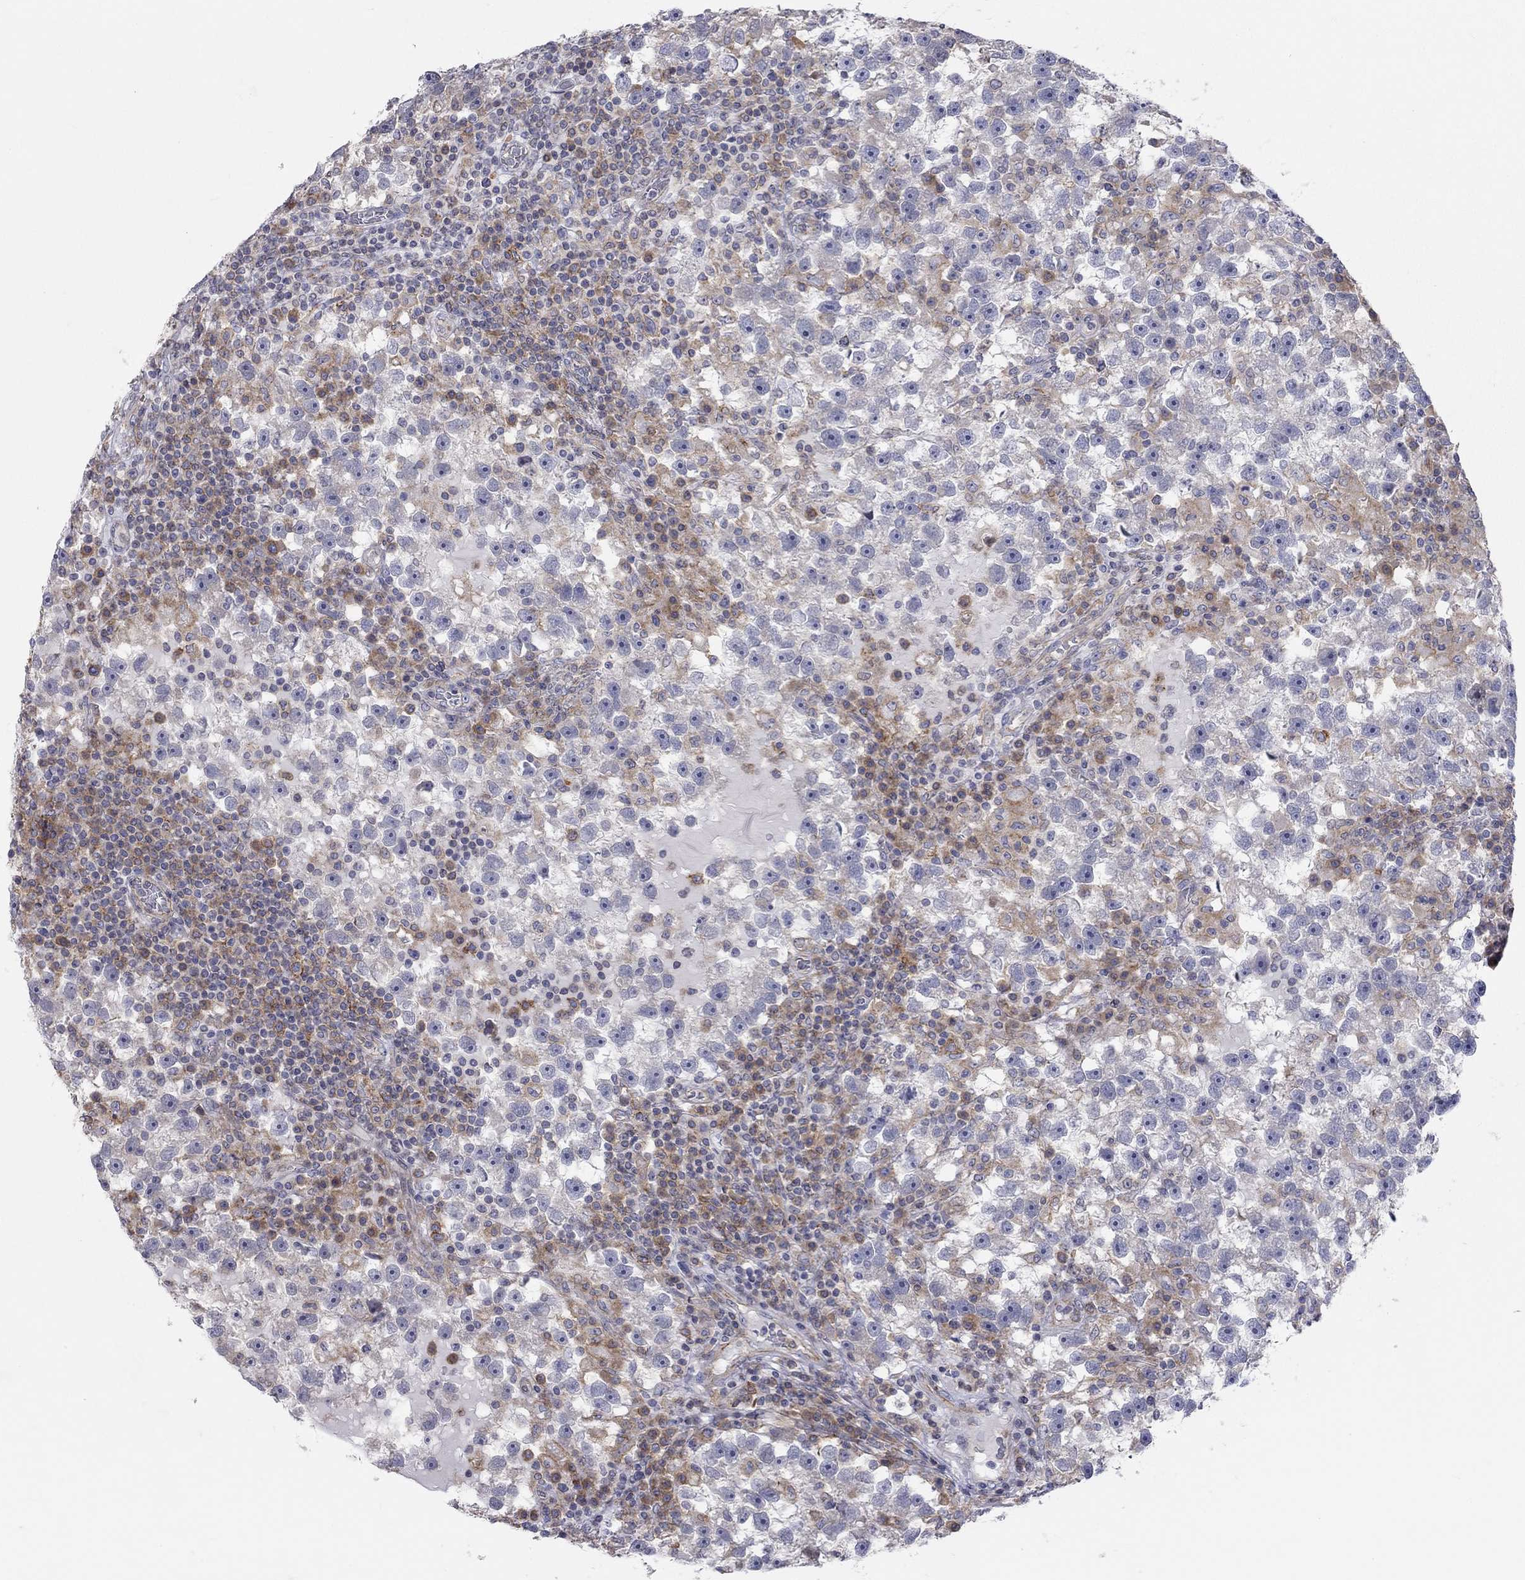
{"staining": {"intensity": "weak", "quantity": "<25%", "location": "cytoplasmic/membranous"}, "tissue": "testis cancer", "cell_type": "Tumor cells", "image_type": "cancer", "snomed": [{"axis": "morphology", "description": "Seminoma, NOS"}, {"axis": "topography", "description": "Testis"}], "caption": "Seminoma (testis) was stained to show a protein in brown. There is no significant expression in tumor cells. Brightfield microscopy of immunohistochemistry (IHC) stained with DAB (brown) and hematoxylin (blue), captured at high magnification.", "gene": "PCDHGA10", "patient": {"sex": "male", "age": 47}}